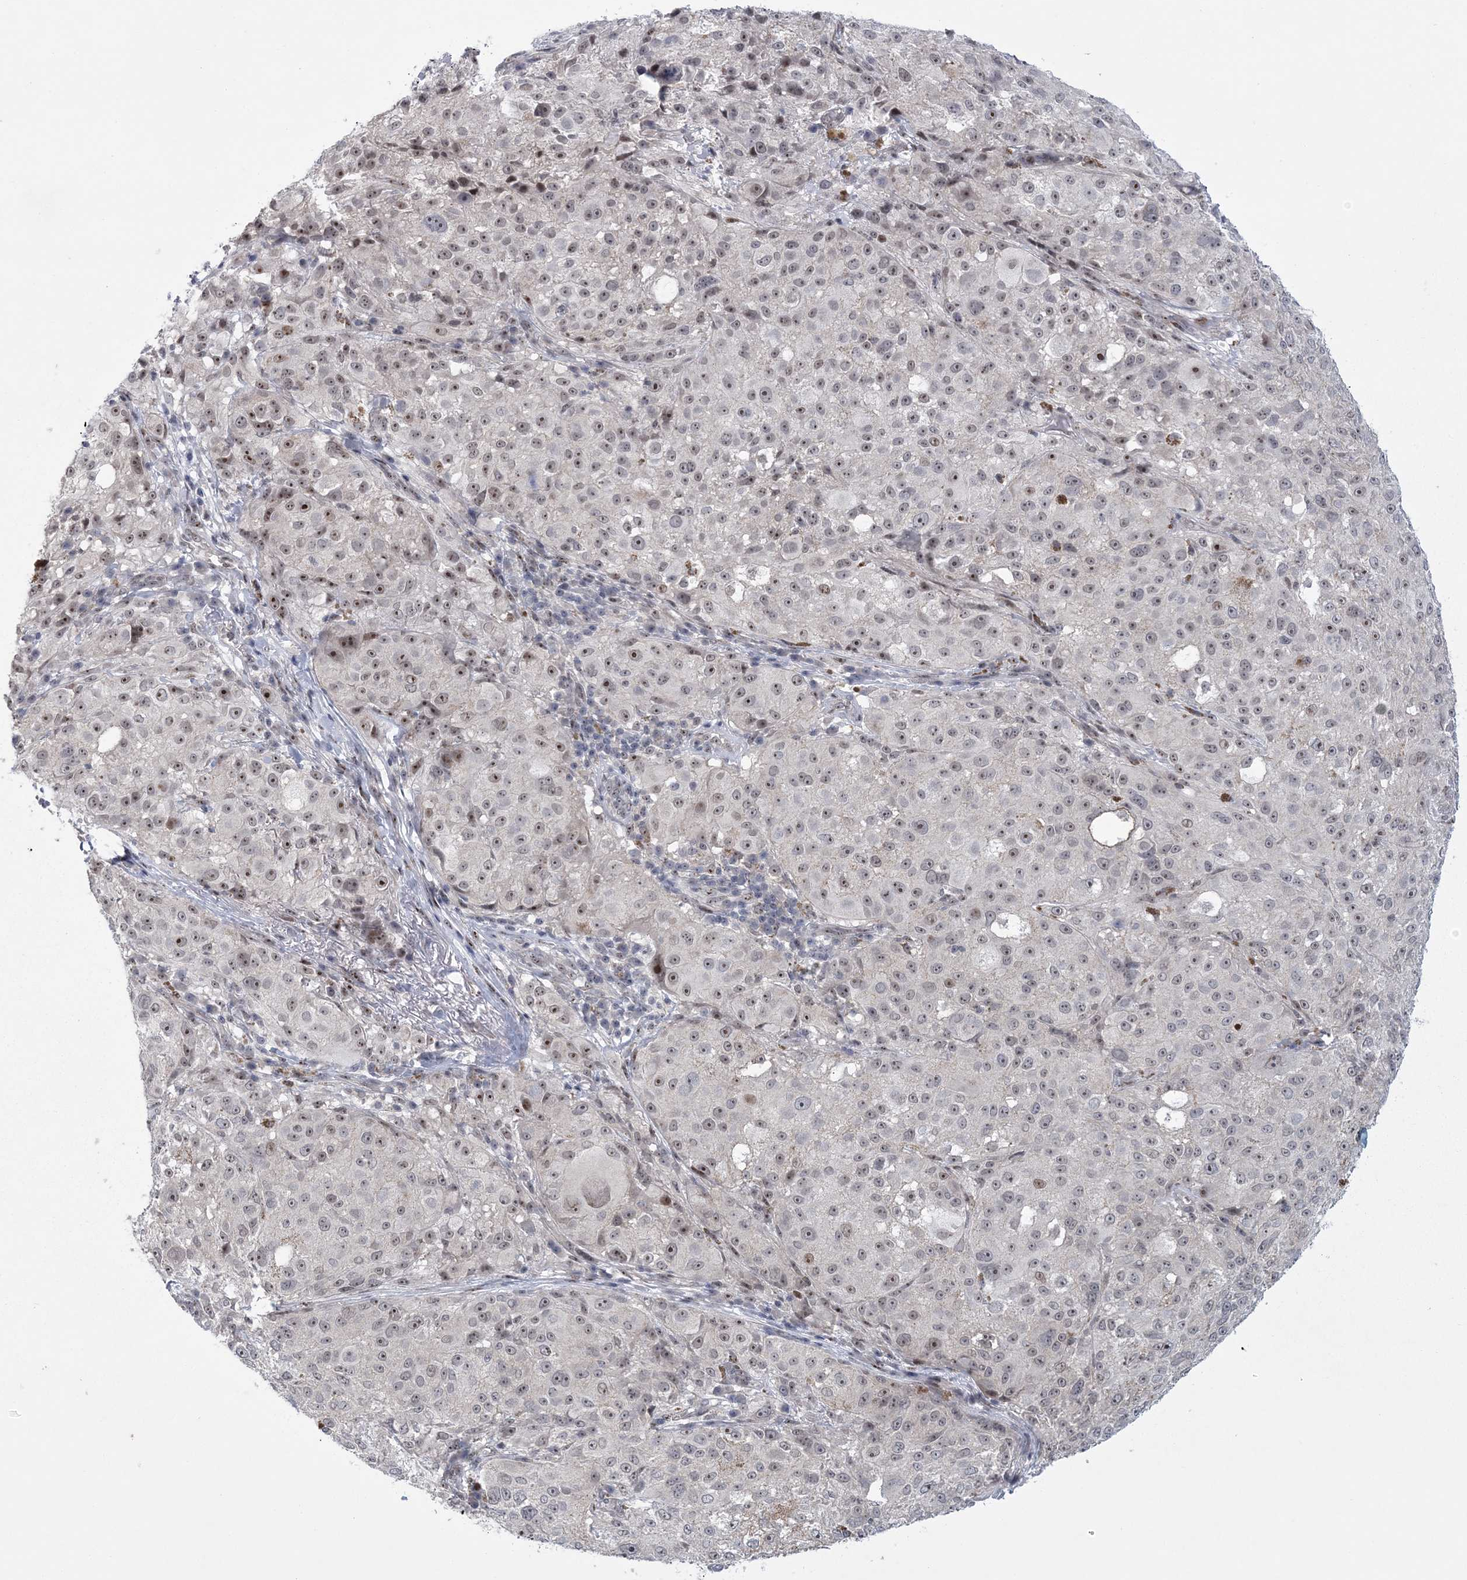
{"staining": {"intensity": "moderate", "quantity": "25%-75%", "location": "nuclear"}, "tissue": "melanoma", "cell_type": "Tumor cells", "image_type": "cancer", "snomed": [{"axis": "morphology", "description": "Necrosis, NOS"}, {"axis": "morphology", "description": "Malignant melanoma, NOS"}, {"axis": "topography", "description": "Skin"}], "caption": "A brown stain labels moderate nuclear staining of a protein in melanoma tumor cells.", "gene": "HOMEZ", "patient": {"sex": "female", "age": 87}}